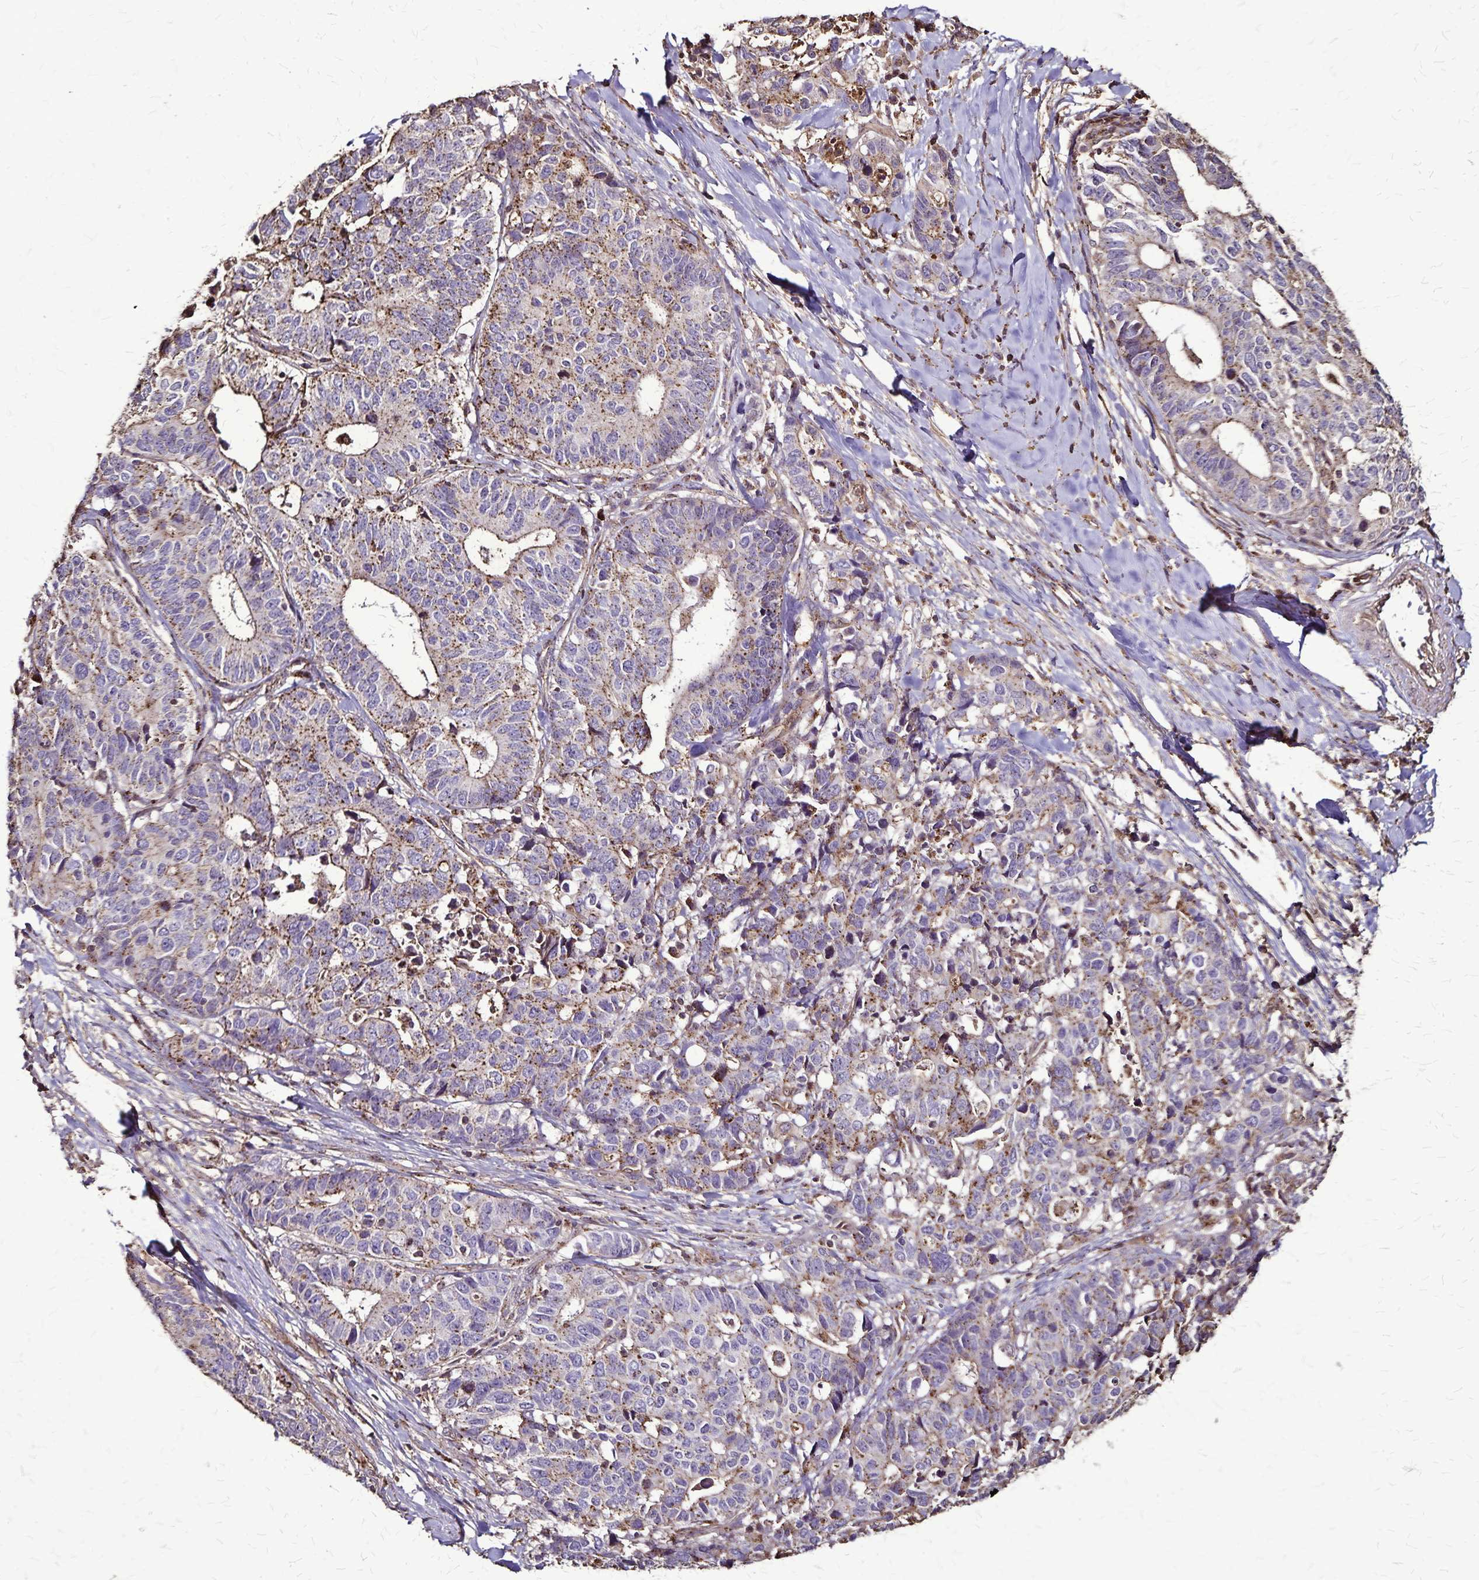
{"staining": {"intensity": "moderate", "quantity": "25%-75%", "location": "cytoplasmic/membranous"}, "tissue": "stomach cancer", "cell_type": "Tumor cells", "image_type": "cancer", "snomed": [{"axis": "morphology", "description": "Adenocarcinoma, NOS"}, {"axis": "topography", "description": "Stomach, upper"}], "caption": "A histopathology image showing moderate cytoplasmic/membranous positivity in about 25%-75% of tumor cells in stomach cancer, as visualized by brown immunohistochemical staining.", "gene": "CHMP1B", "patient": {"sex": "female", "age": 67}}